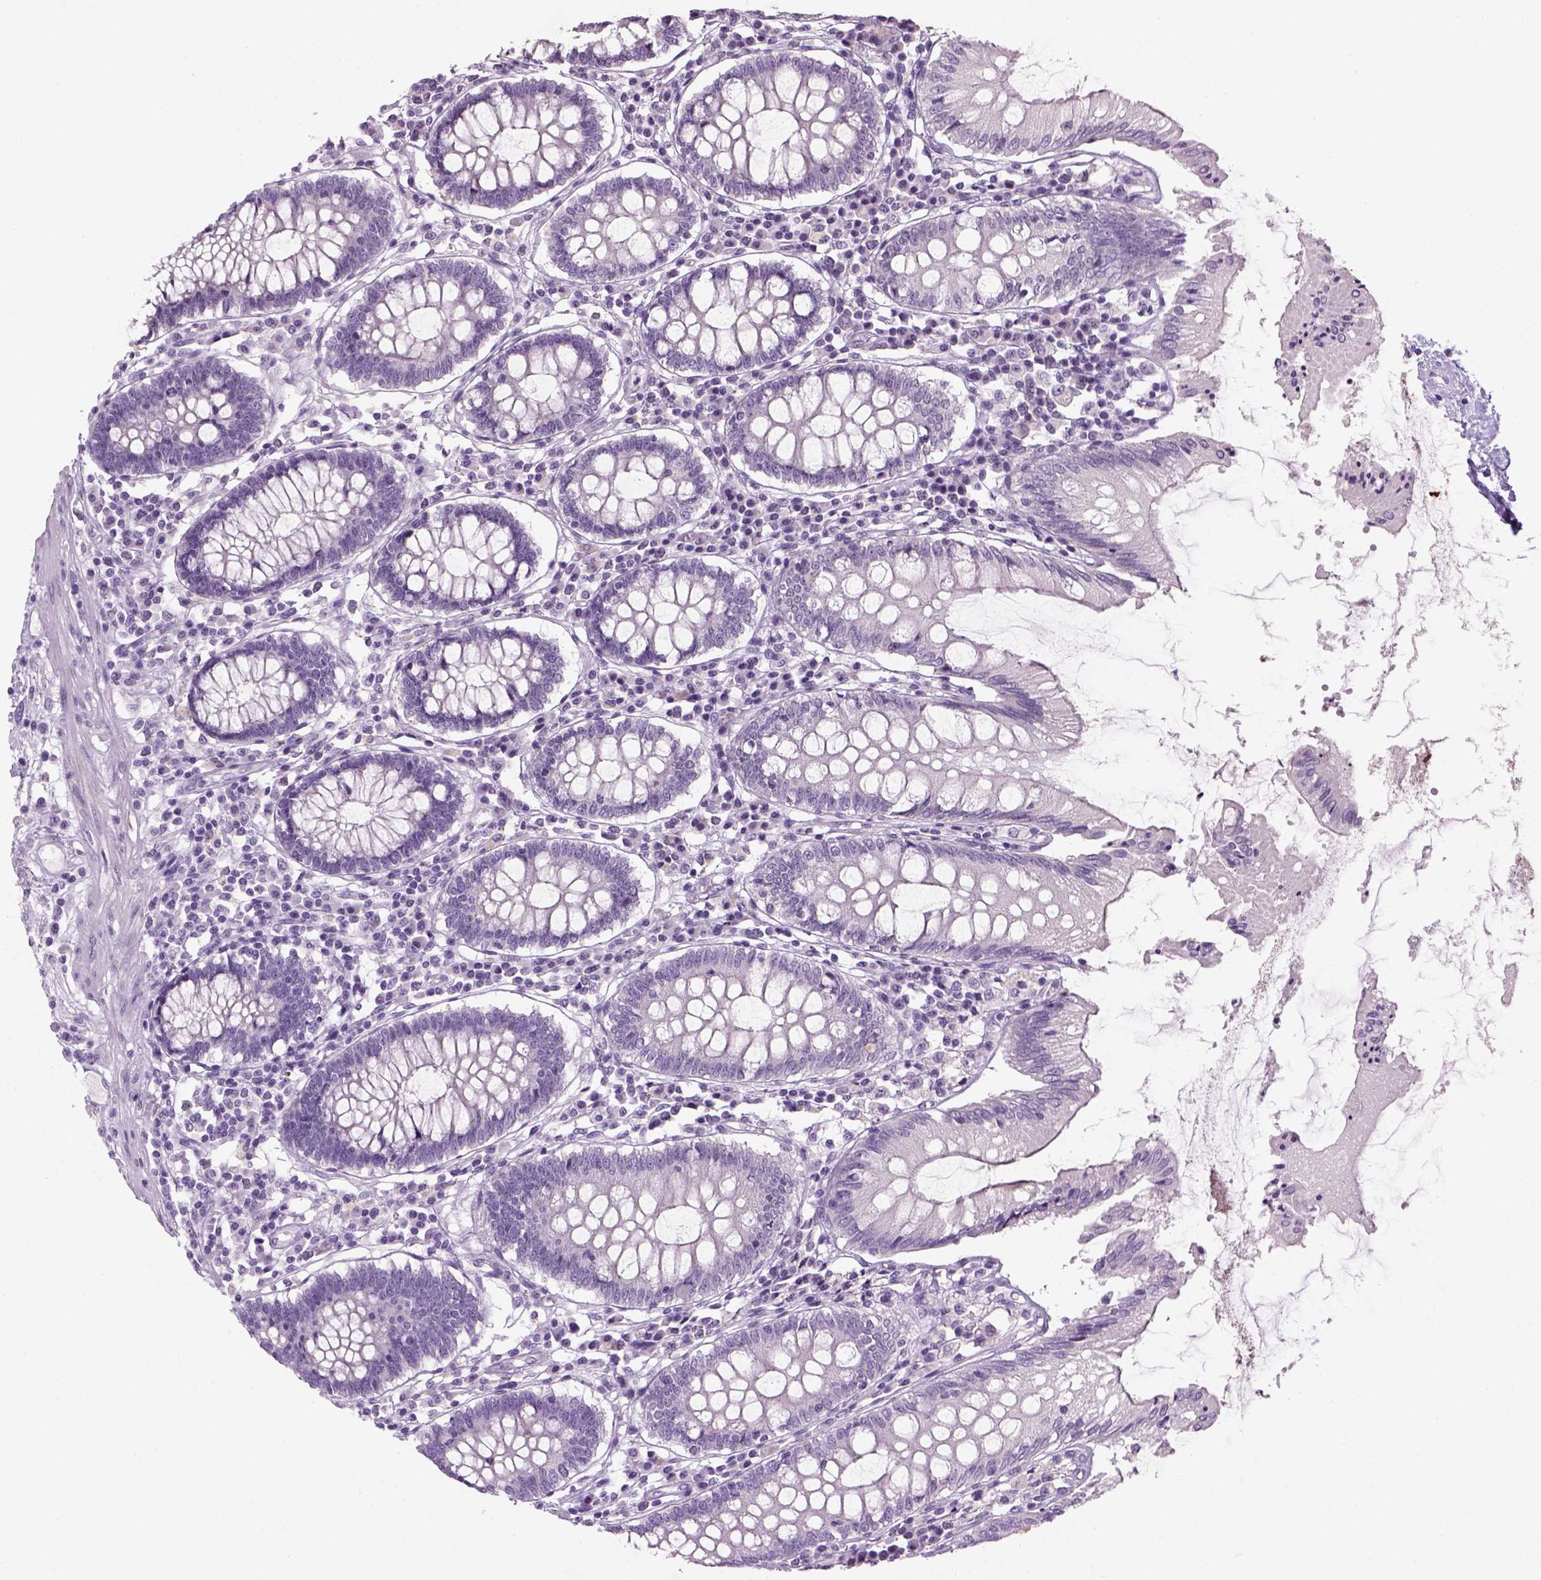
{"staining": {"intensity": "negative", "quantity": "none", "location": "none"}, "tissue": "colon", "cell_type": "Endothelial cells", "image_type": "normal", "snomed": [{"axis": "morphology", "description": "Normal tissue, NOS"}, {"axis": "morphology", "description": "Adenocarcinoma, NOS"}, {"axis": "topography", "description": "Colon"}], "caption": "There is no significant positivity in endothelial cells of colon. The staining is performed using DAB (3,3'-diaminobenzidine) brown chromogen with nuclei counter-stained in using hematoxylin.", "gene": "GABRB2", "patient": {"sex": "male", "age": 83}}